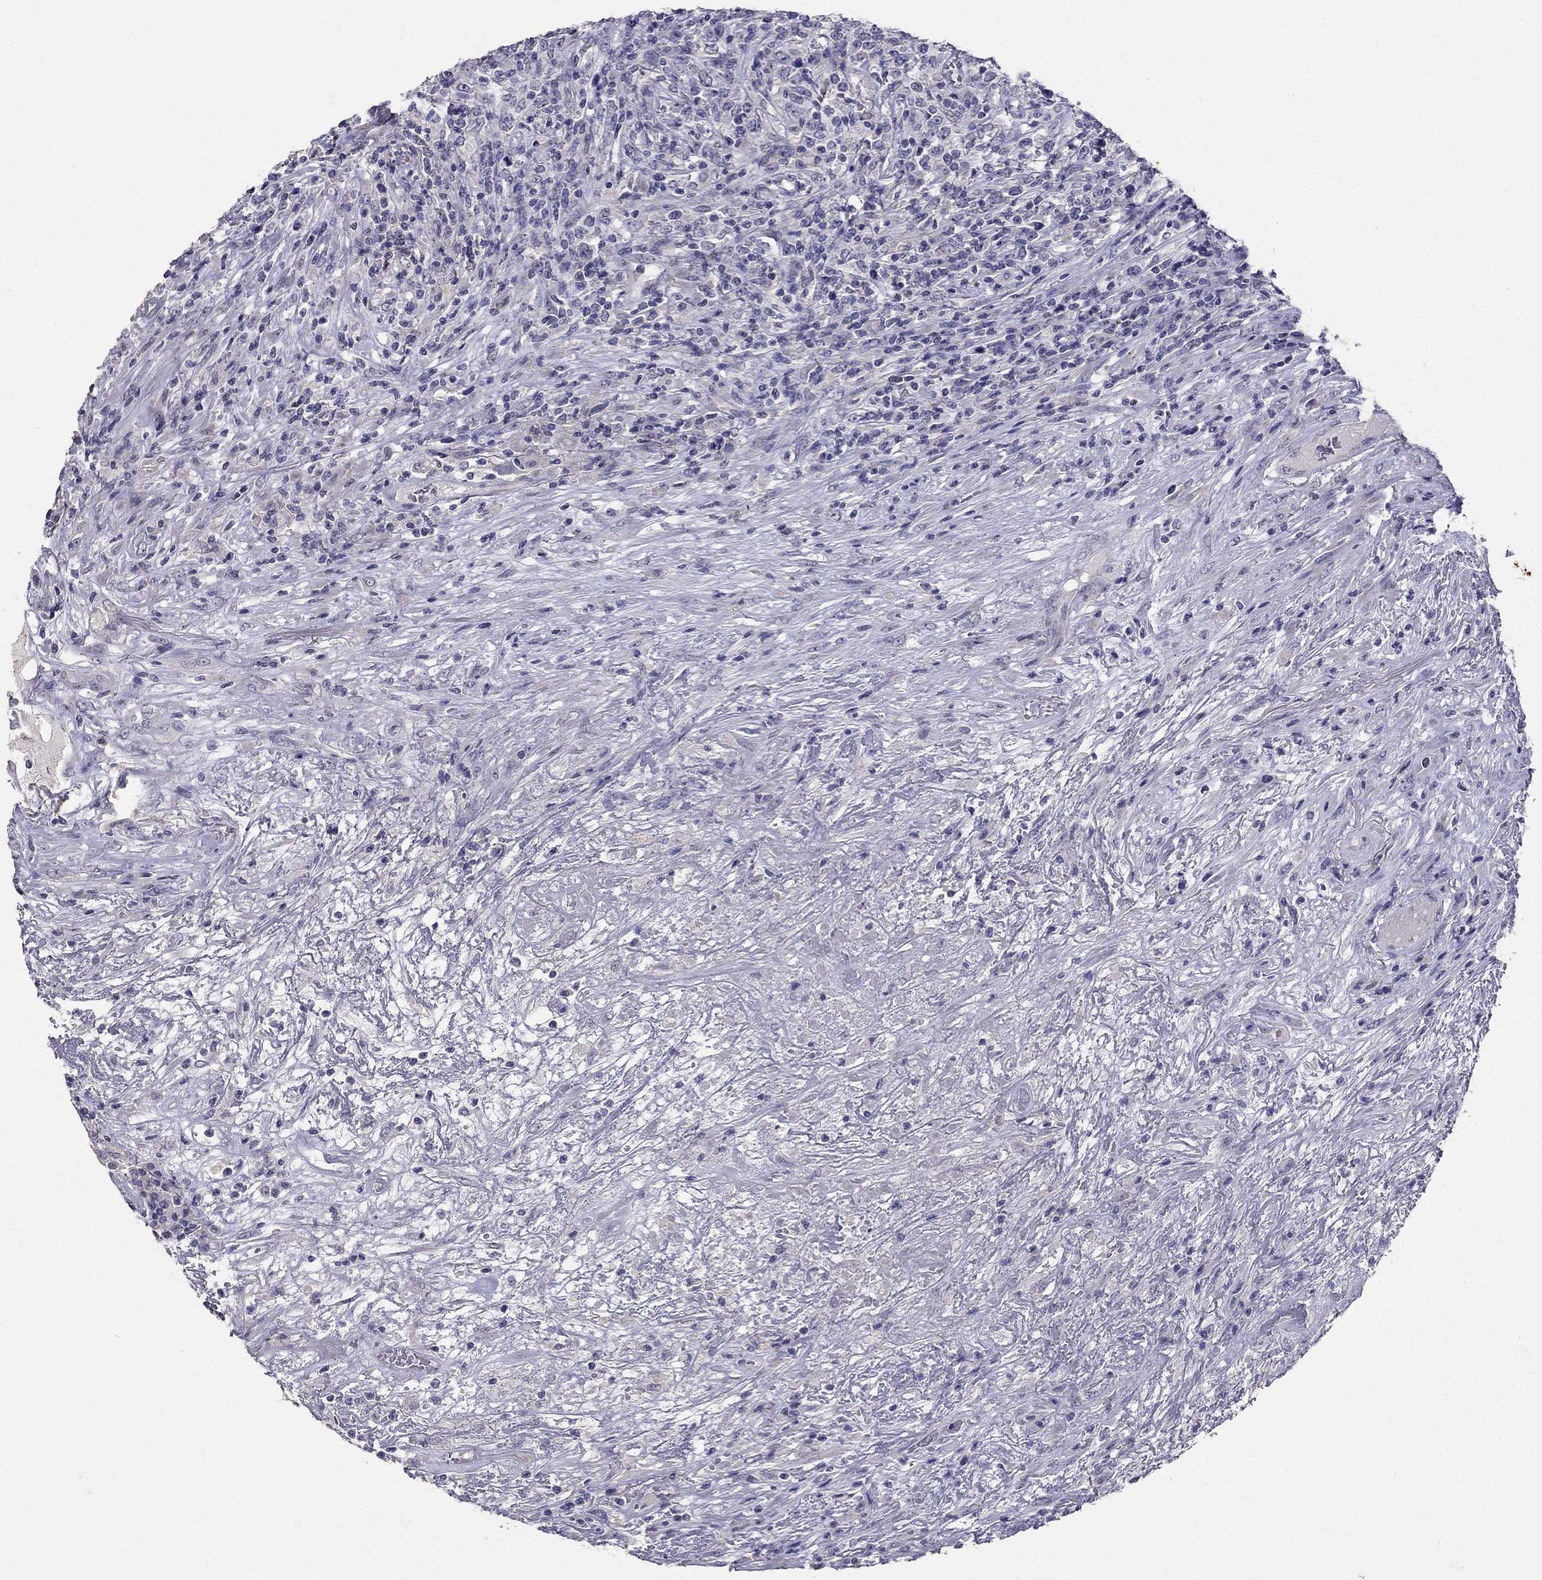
{"staining": {"intensity": "negative", "quantity": "none", "location": "none"}, "tissue": "lymphoma", "cell_type": "Tumor cells", "image_type": "cancer", "snomed": [{"axis": "morphology", "description": "Malignant lymphoma, non-Hodgkin's type, High grade"}, {"axis": "topography", "description": "Lung"}], "caption": "High power microscopy image of an immunohistochemistry (IHC) micrograph of high-grade malignant lymphoma, non-Hodgkin's type, revealing no significant expression in tumor cells.", "gene": "FST", "patient": {"sex": "male", "age": 79}}